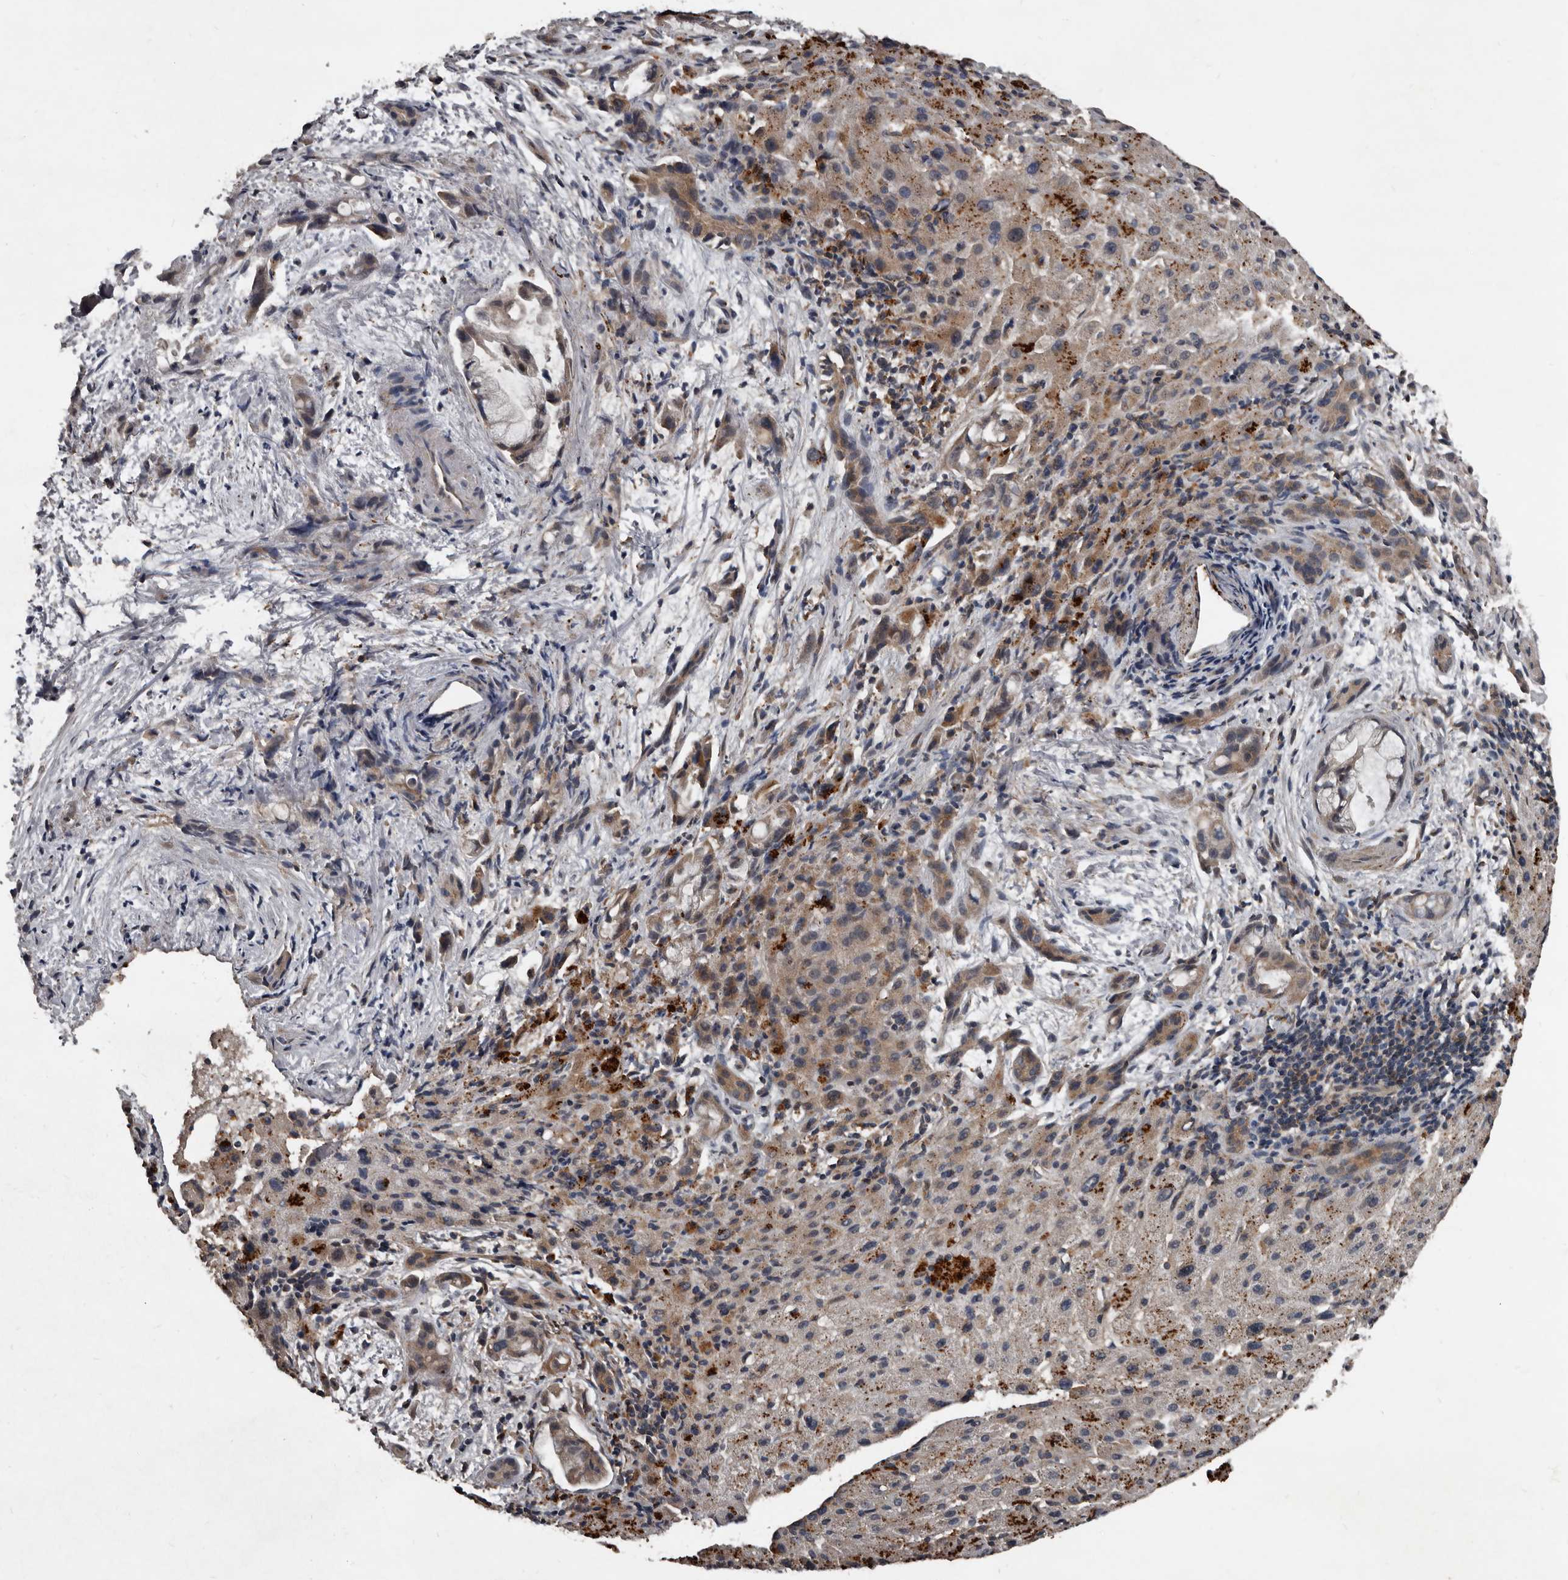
{"staining": {"intensity": "strong", "quantity": "<25%", "location": "cytoplasmic/membranous"}, "tissue": "liver cancer", "cell_type": "Tumor cells", "image_type": "cancer", "snomed": [{"axis": "morphology", "description": "Cholangiocarcinoma"}, {"axis": "topography", "description": "Liver"}], "caption": "IHC micrograph of human cholangiocarcinoma (liver) stained for a protein (brown), which reveals medium levels of strong cytoplasmic/membranous positivity in approximately <25% of tumor cells.", "gene": "GREB1", "patient": {"sex": "female", "age": 72}}